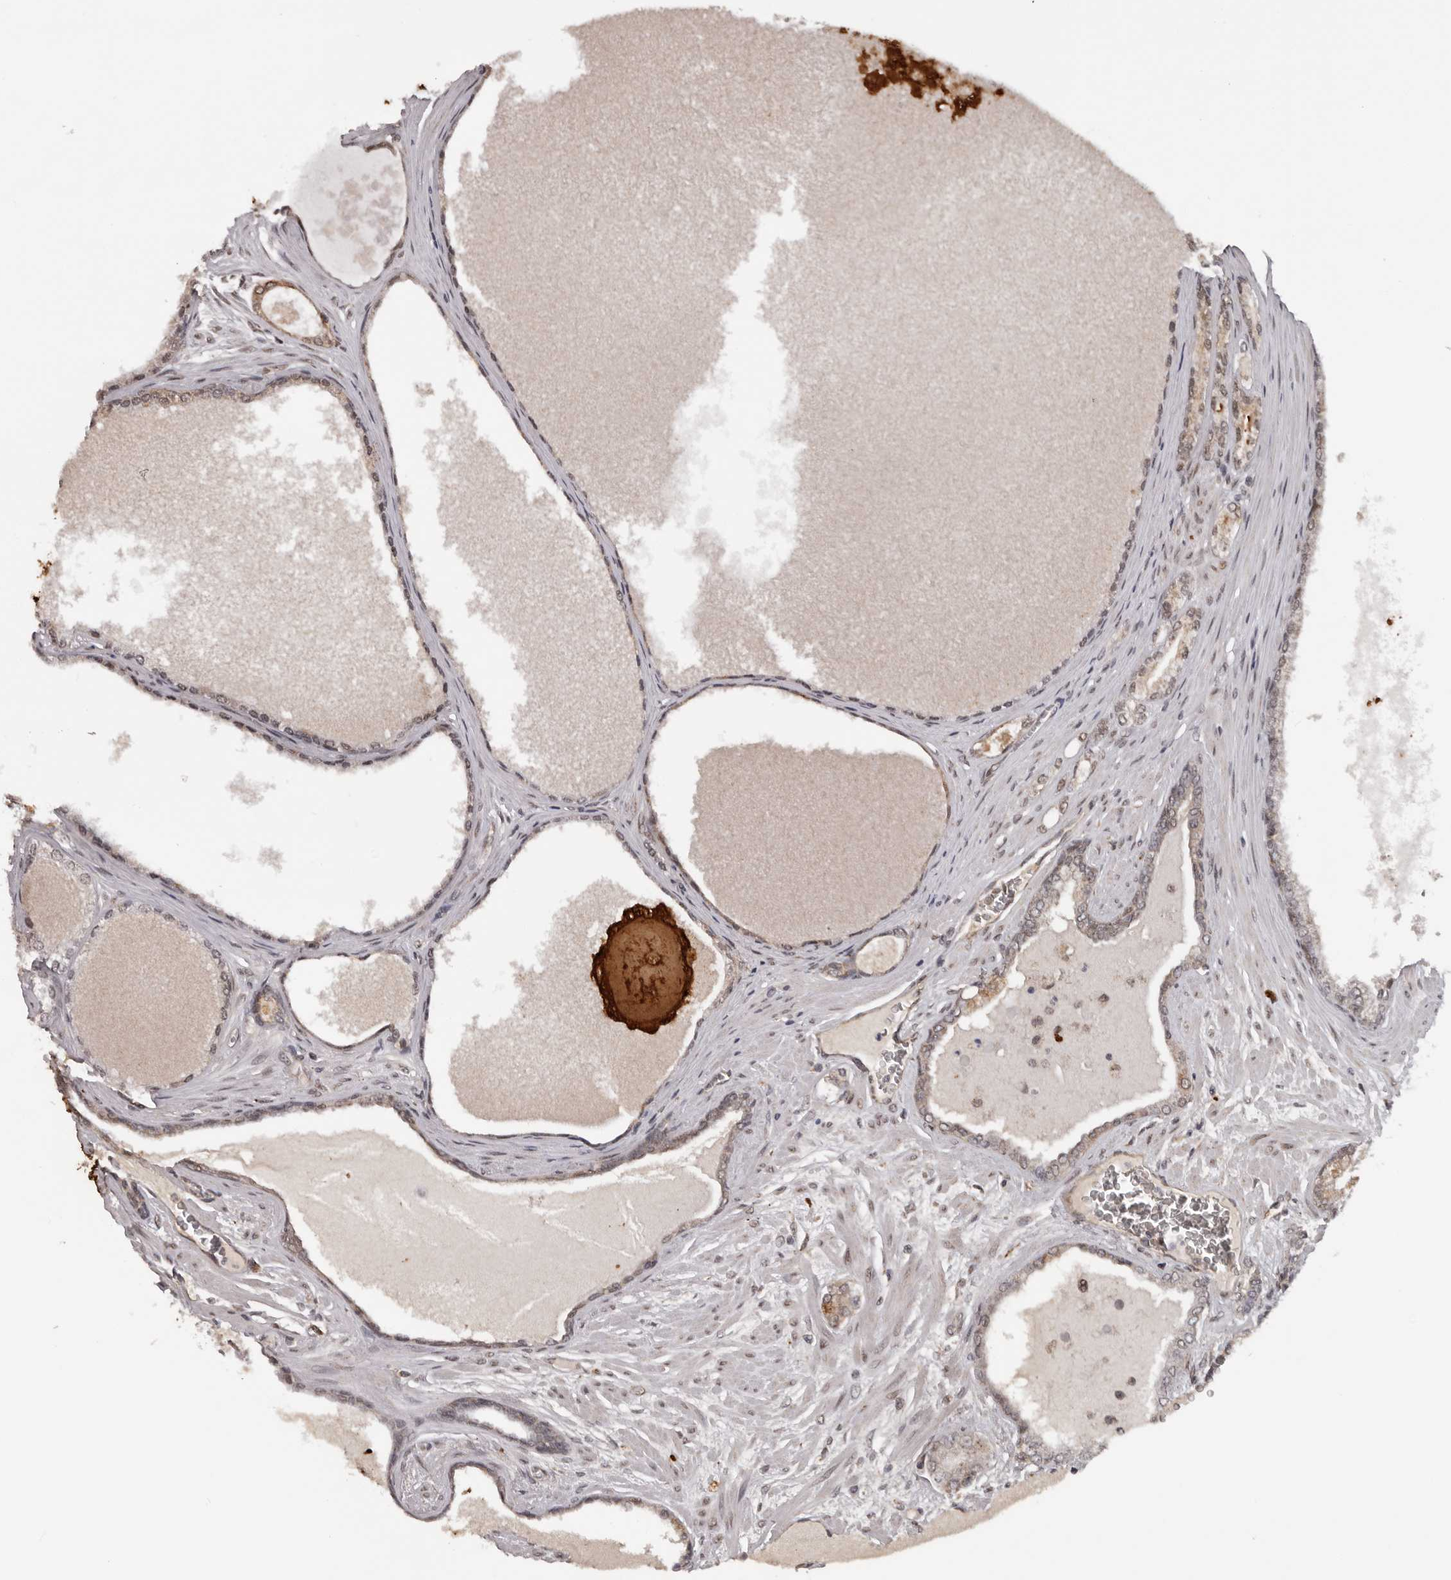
{"staining": {"intensity": "weak", "quantity": ">75%", "location": "cytoplasmic/membranous,nuclear"}, "tissue": "prostate cancer", "cell_type": "Tumor cells", "image_type": "cancer", "snomed": [{"axis": "morphology", "description": "Adenocarcinoma, Low grade"}, {"axis": "topography", "description": "Prostate"}], "caption": "A brown stain highlights weak cytoplasmic/membranous and nuclear staining of a protein in human low-grade adenocarcinoma (prostate) tumor cells.", "gene": "MOGAT2", "patient": {"sex": "male", "age": 70}}